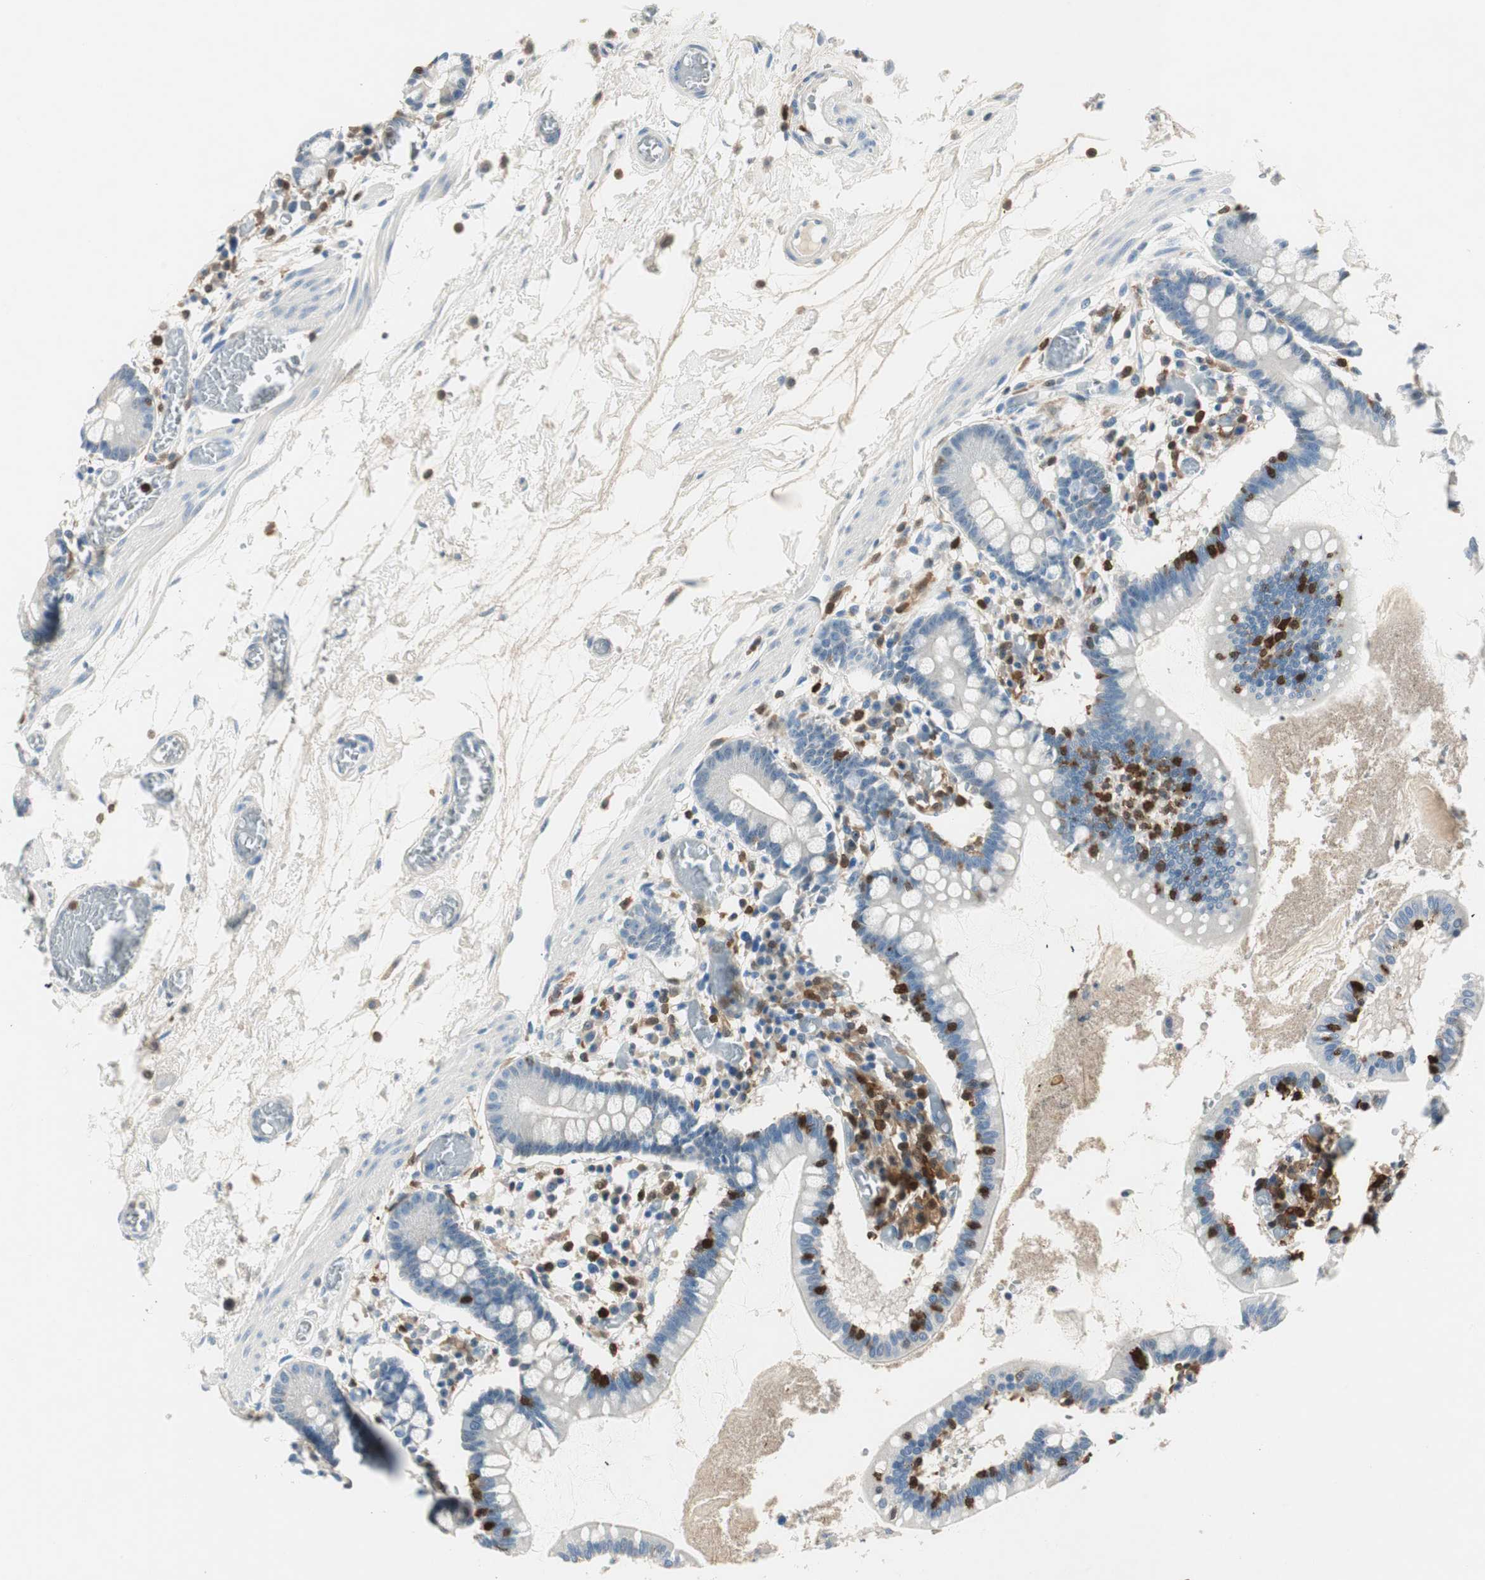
{"staining": {"intensity": "negative", "quantity": "none", "location": "none"}, "tissue": "small intestine", "cell_type": "Glandular cells", "image_type": "normal", "snomed": [{"axis": "morphology", "description": "Normal tissue, NOS"}, {"axis": "topography", "description": "Small intestine"}], "caption": "Immunohistochemistry (IHC) photomicrograph of normal human small intestine stained for a protein (brown), which shows no expression in glandular cells. The staining was performed using DAB (3,3'-diaminobenzidine) to visualize the protein expression in brown, while the nuclei were stained in blue with hematoxylin (Magnification: 20x).", "gene": "COTL1", "patient": {"sex": "female", "age": 61}}